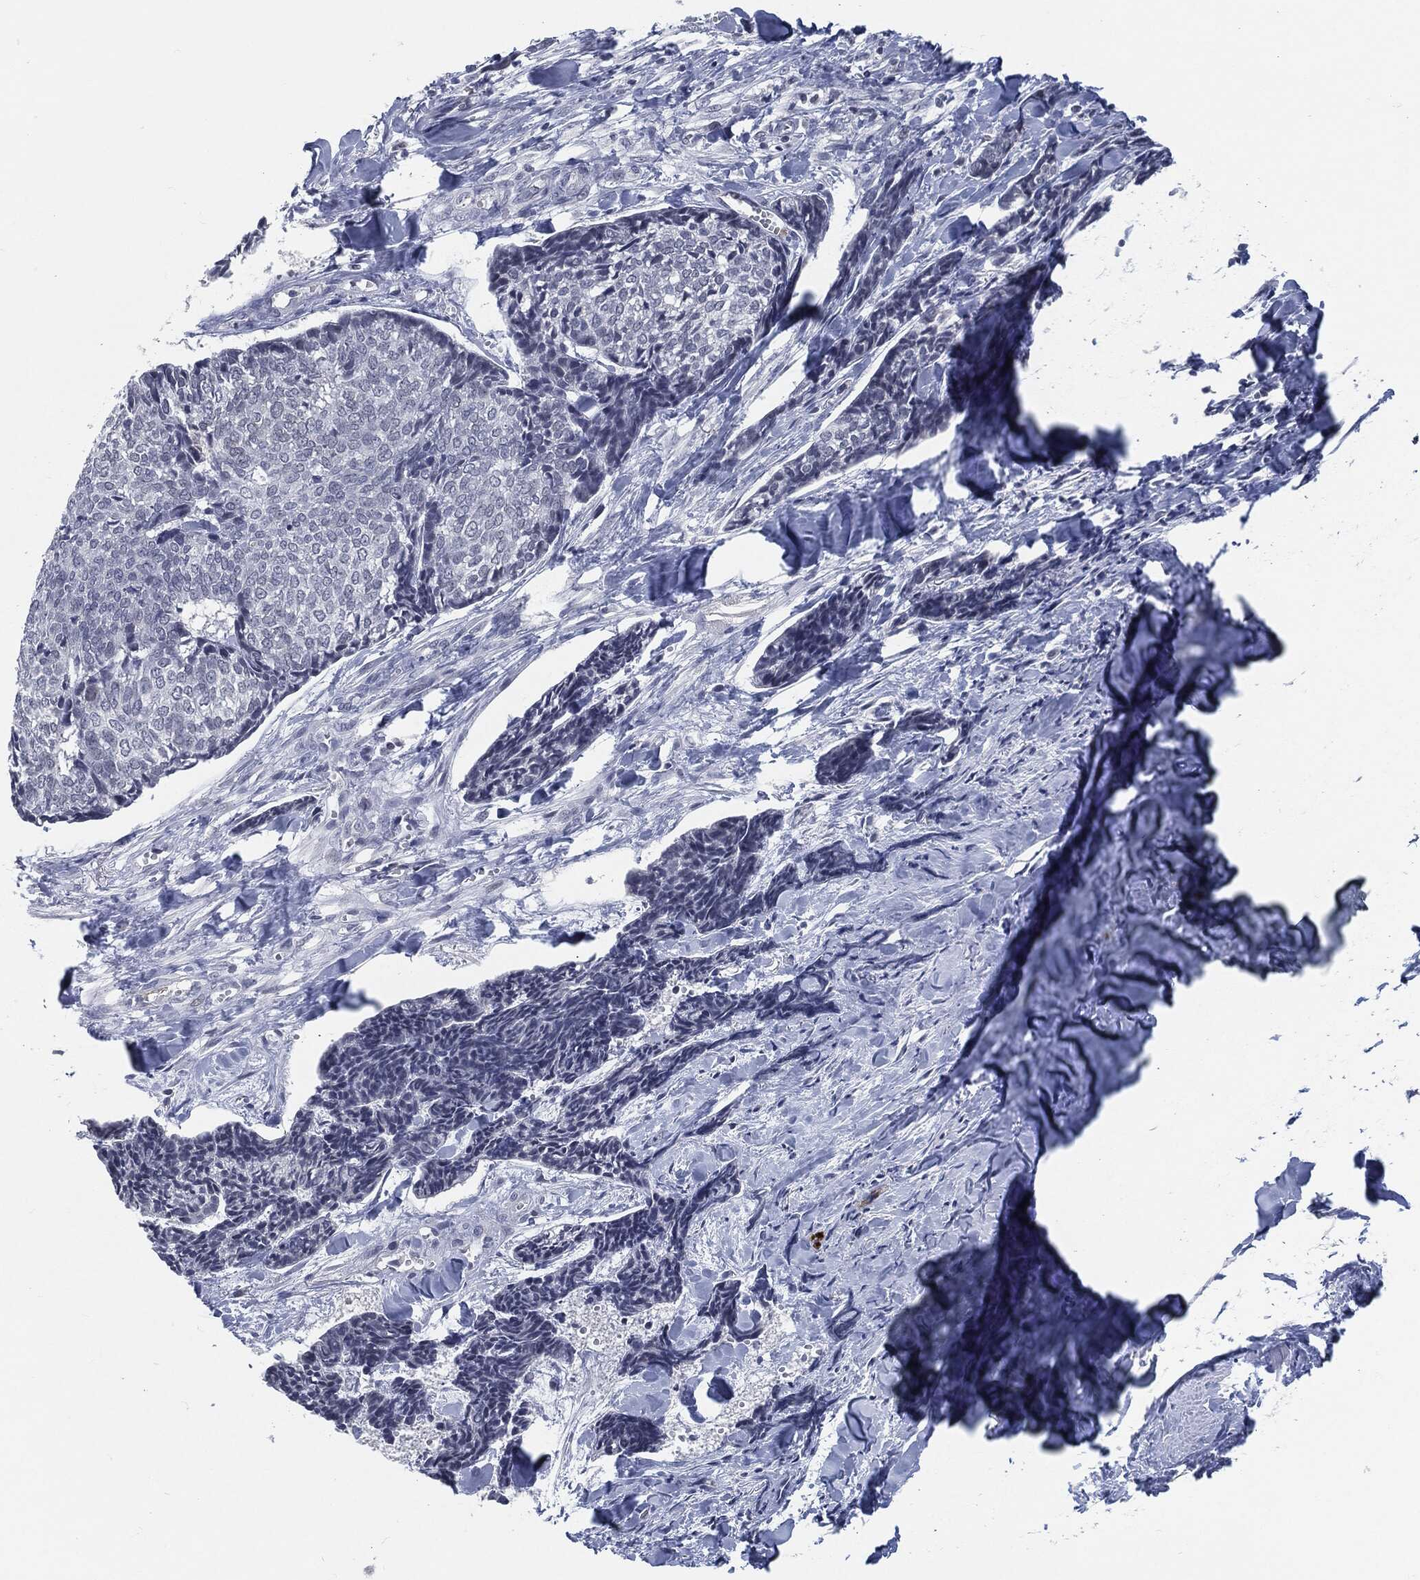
{"staining": {"intensity": "negative", "quantity": "none", "location": "none"}, "tissue": "skin cancer", "cell_type": "Tumor cells", "image_type": "cancer", "snomed": [{"axis": "morphology", "description": "Basal cell carcinoma"}, {"axis": "topography", "description": "Skin"}], "caption": "Basal cell carcinoma (skin) was stained to show a protein in brown. There is no significant positivity in tumor cells.", "gene": "PROM1", "patient": {"sex": "male", "age": 86}}